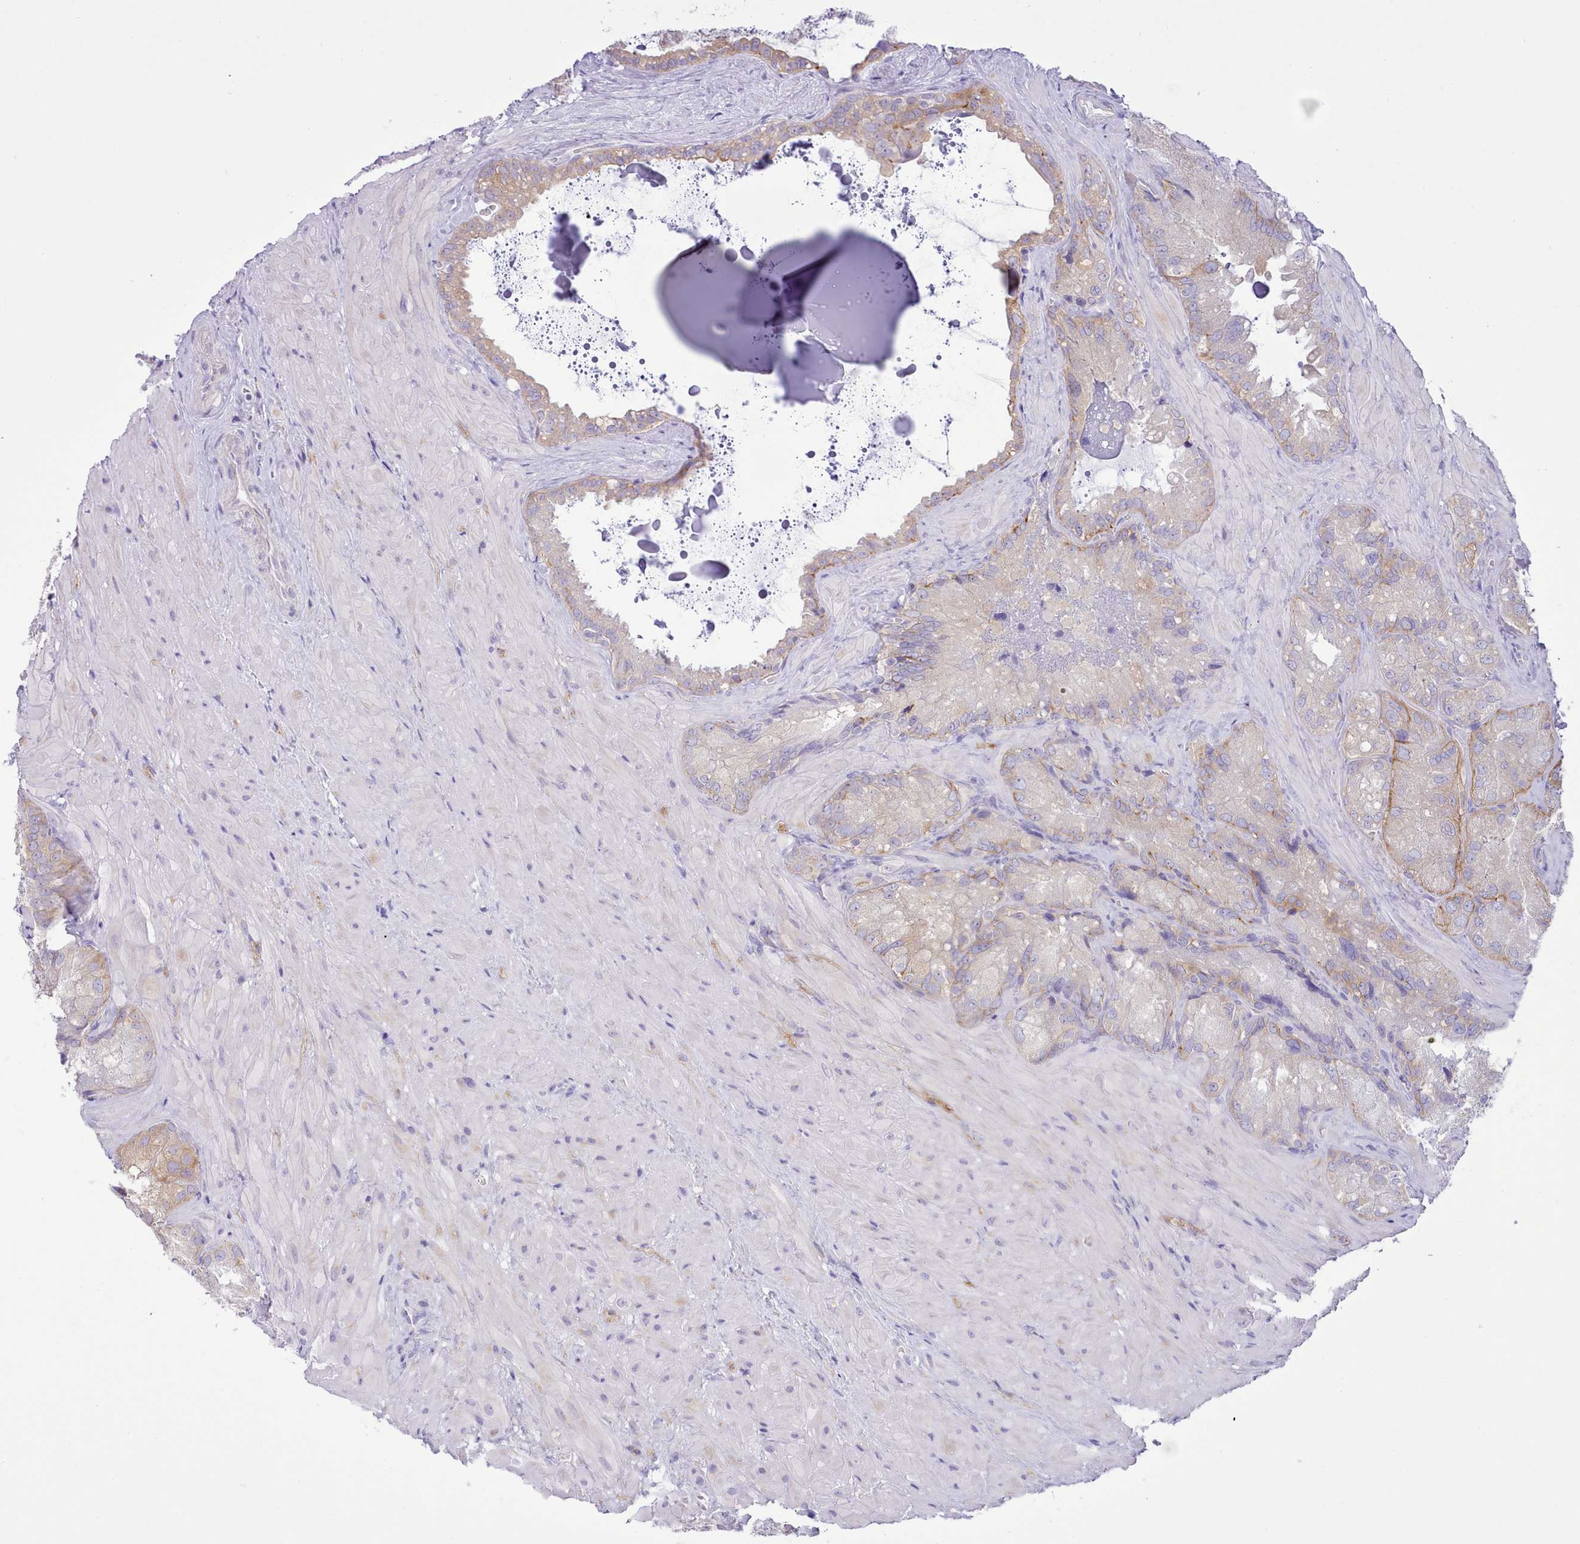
{"staining": {"intensity": "moderate", "quantity": "25%-75%", "location": "cytoplasmic/membranous"}, "tissue": "seminal vesicle", "cell_type": "Glandular cells", "image_type": "normal", "snomed": [{"axis": "morphology", "description": "Normal tissue, NOS"}, {"axis": "topography", "description": "Seminal veicle"}], "caption": "Moderate cytoplasmic/membranous positivity is appreciated in approximately 25%-75% of glandular cells in unremarkable seminal vesicle. Ihc stains the protein in brown and the nuclei are stained blue.", "gene": "MDFI", "patient": {"sex": "male", "age": 62}}